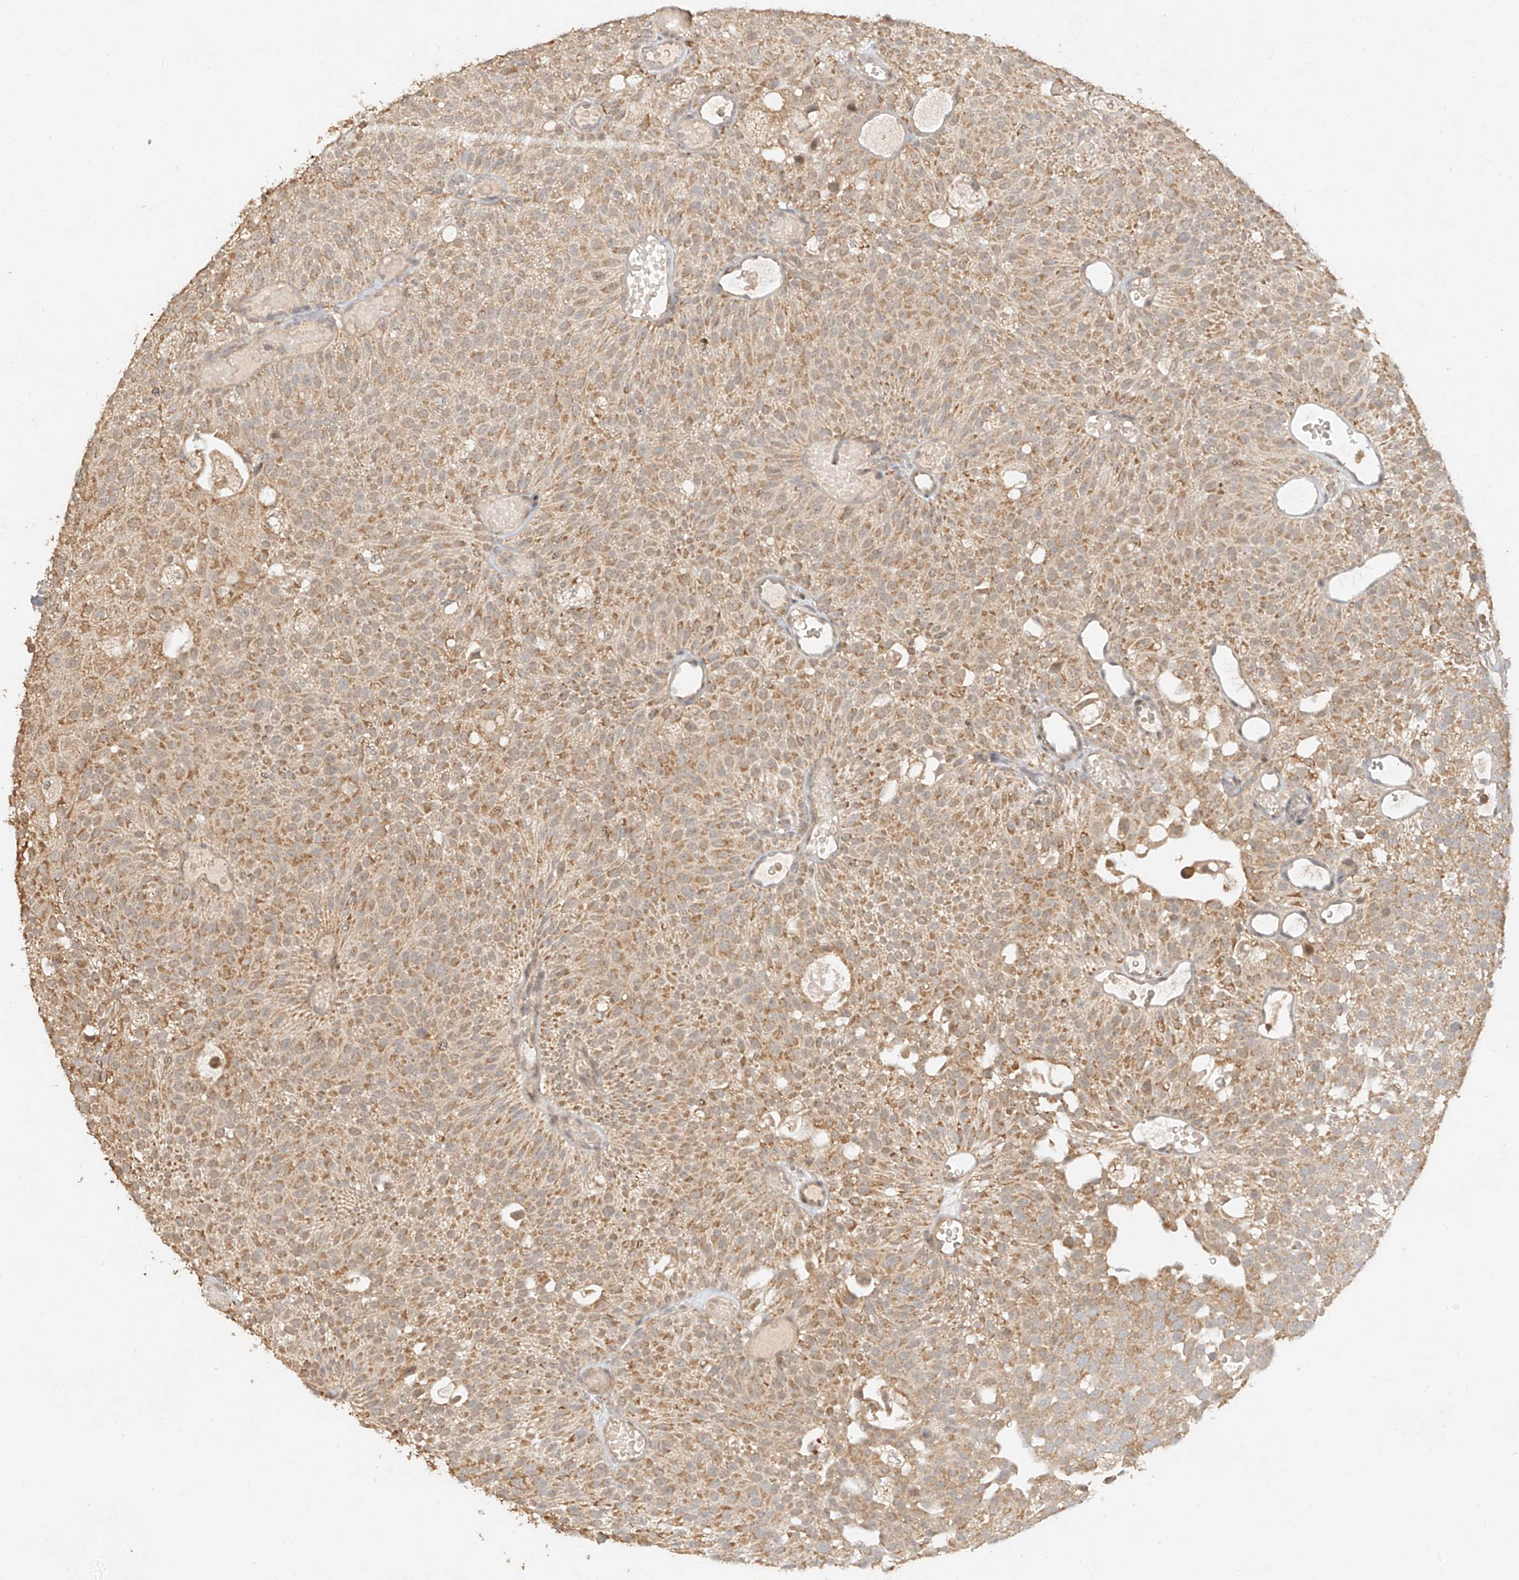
{"staining": {"intensity": "moderate", "quantity": ">75%", "location": "cytoplasmic/membranous"}, "tissue": "urothelial cancer", "cell_type": "Tumor cells", "image_type": "cancer", "snomed": [{"axis": "morphology", "description": "Urothelial carcinoma, Low grade"}, {"axis": "topography", "description": "Urinary bladder"}], "caption": "The image exhibits staining of urothelial cancer, revealing moderate cytoplasmic/membranous protein expression (brown color) within tumor cells.", "gene": "CXorf58", "patient": {"sex": "male", "age": 78}}